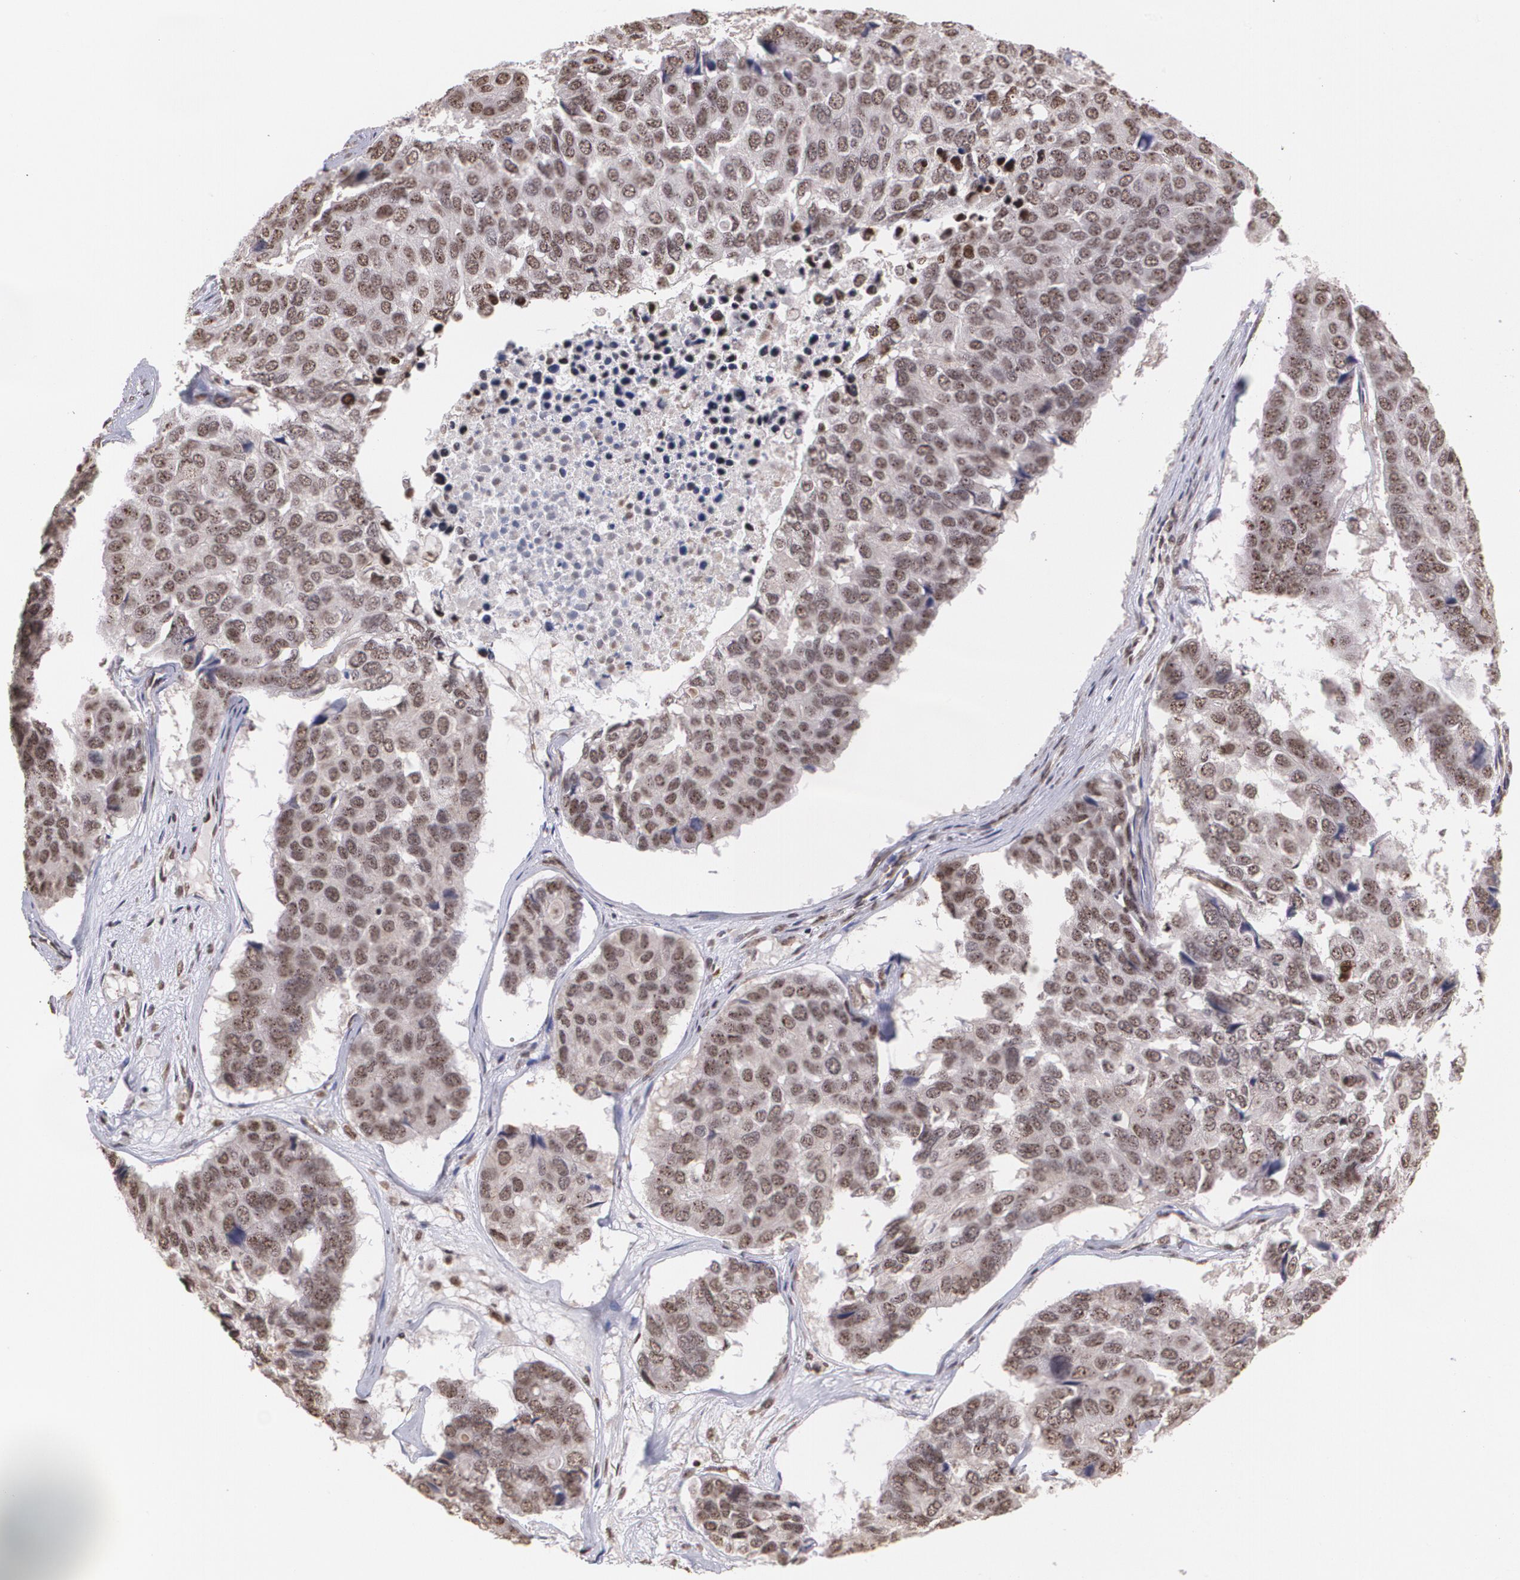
{"staining": {"intensity": "moderate", "quantity": ">75%", "location": "nuclear"}, "tissue": "pancreatic cancer", "cell_type": "Tumor cells", "image_type": "cancer", "snomed": [{"axis": "morphology", "description": "Adenocarcinoma, NOS"}, {"axis": "topography", "description": "Pancreas"}], "caption": "Immunohistochemistry of adenocarcinoma (pancreatic) reveals medium levels of moderate nuclear staining in about >75% of tumor cells.", "gene": "C6orf15", "patient": {"sex": "male", "age": 50}}